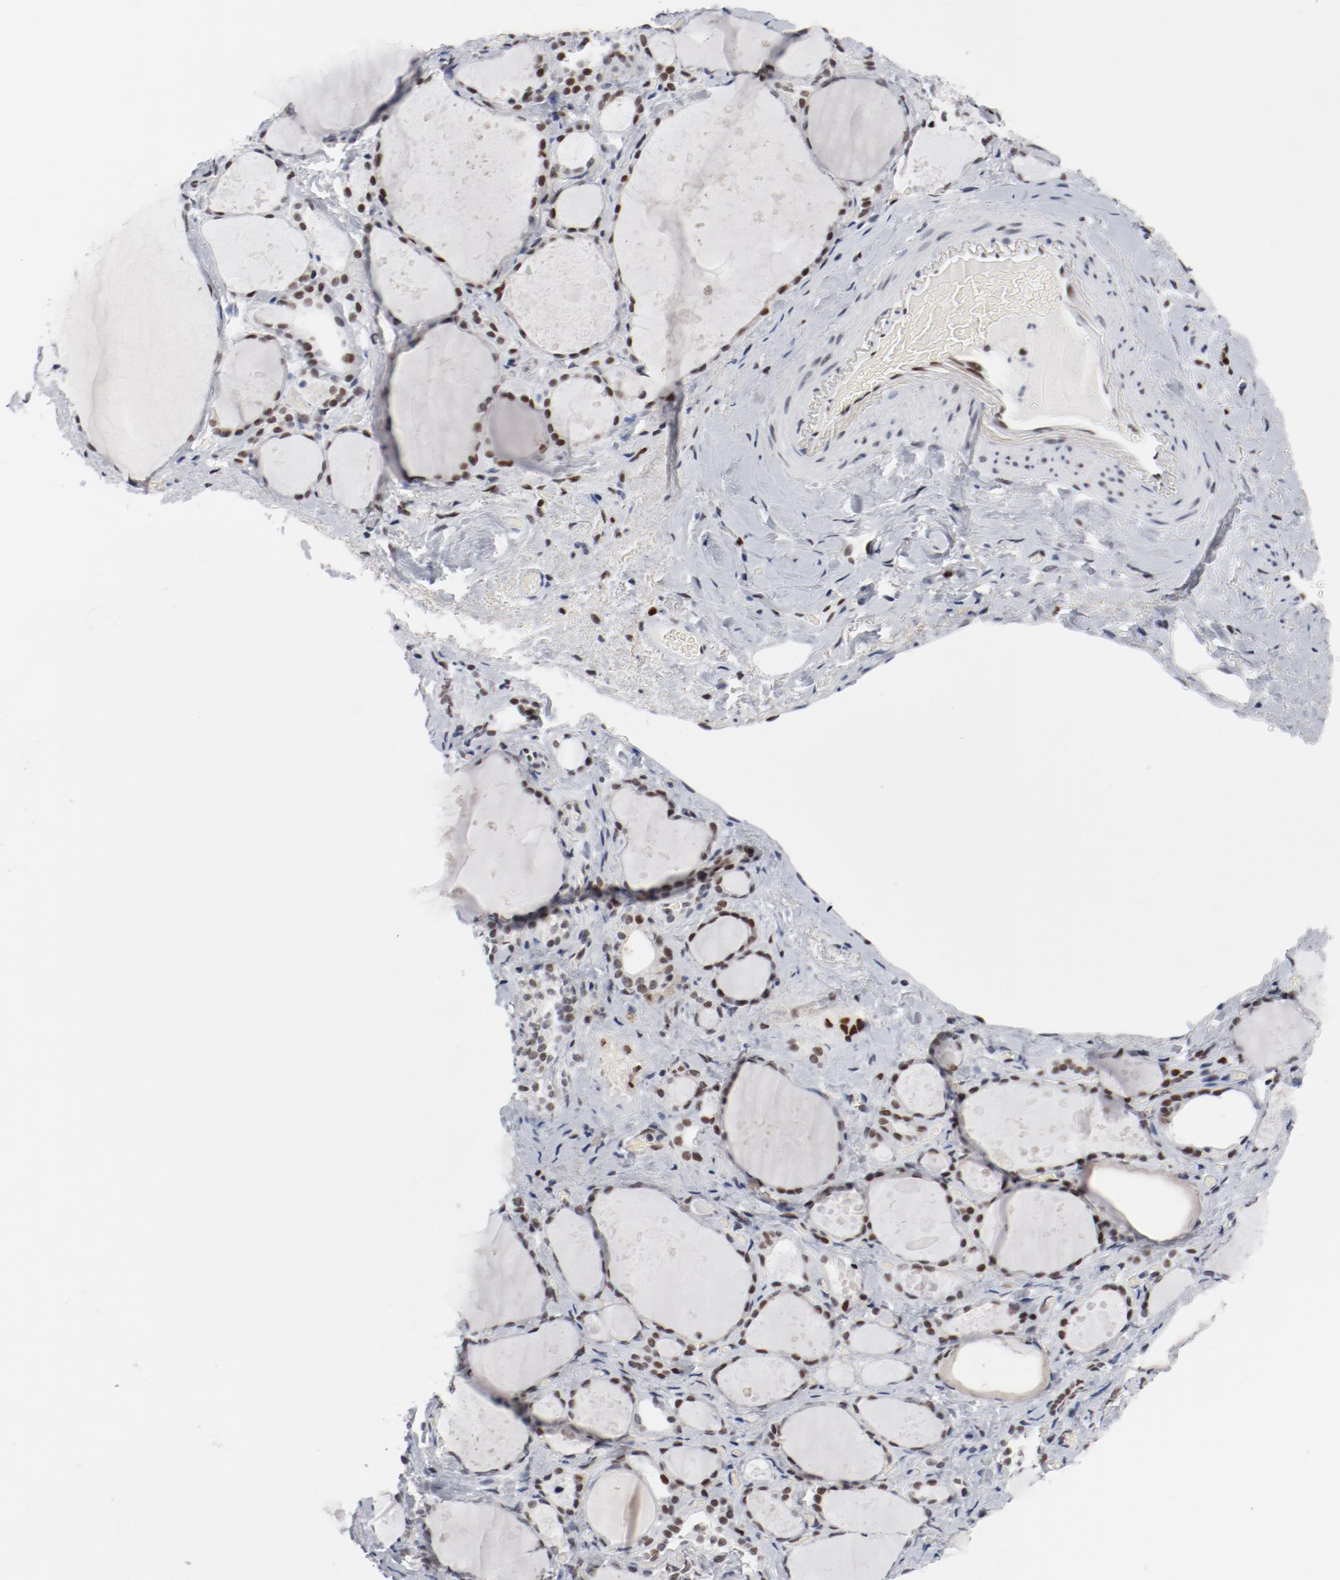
{"staining": {"intensity": "strong", "quantity": ">75%", "location": "nuclear"}, "tissue": "thyroid gland", "cell_type": "Glandular cells", "image_type": "normal", "snomed": [{"axis": "morphology", "description": "Normal tissue, NOS"}, {"axis": "topography", "description": "Thyroid gland"}], "caption": "Thyroid gland stained with immunohistochemistry exhibits strong nuclear staining in approximately >75% of glandular cells.", "gene": "POLD1", "patient": {"sex": "female", "age": 75}}